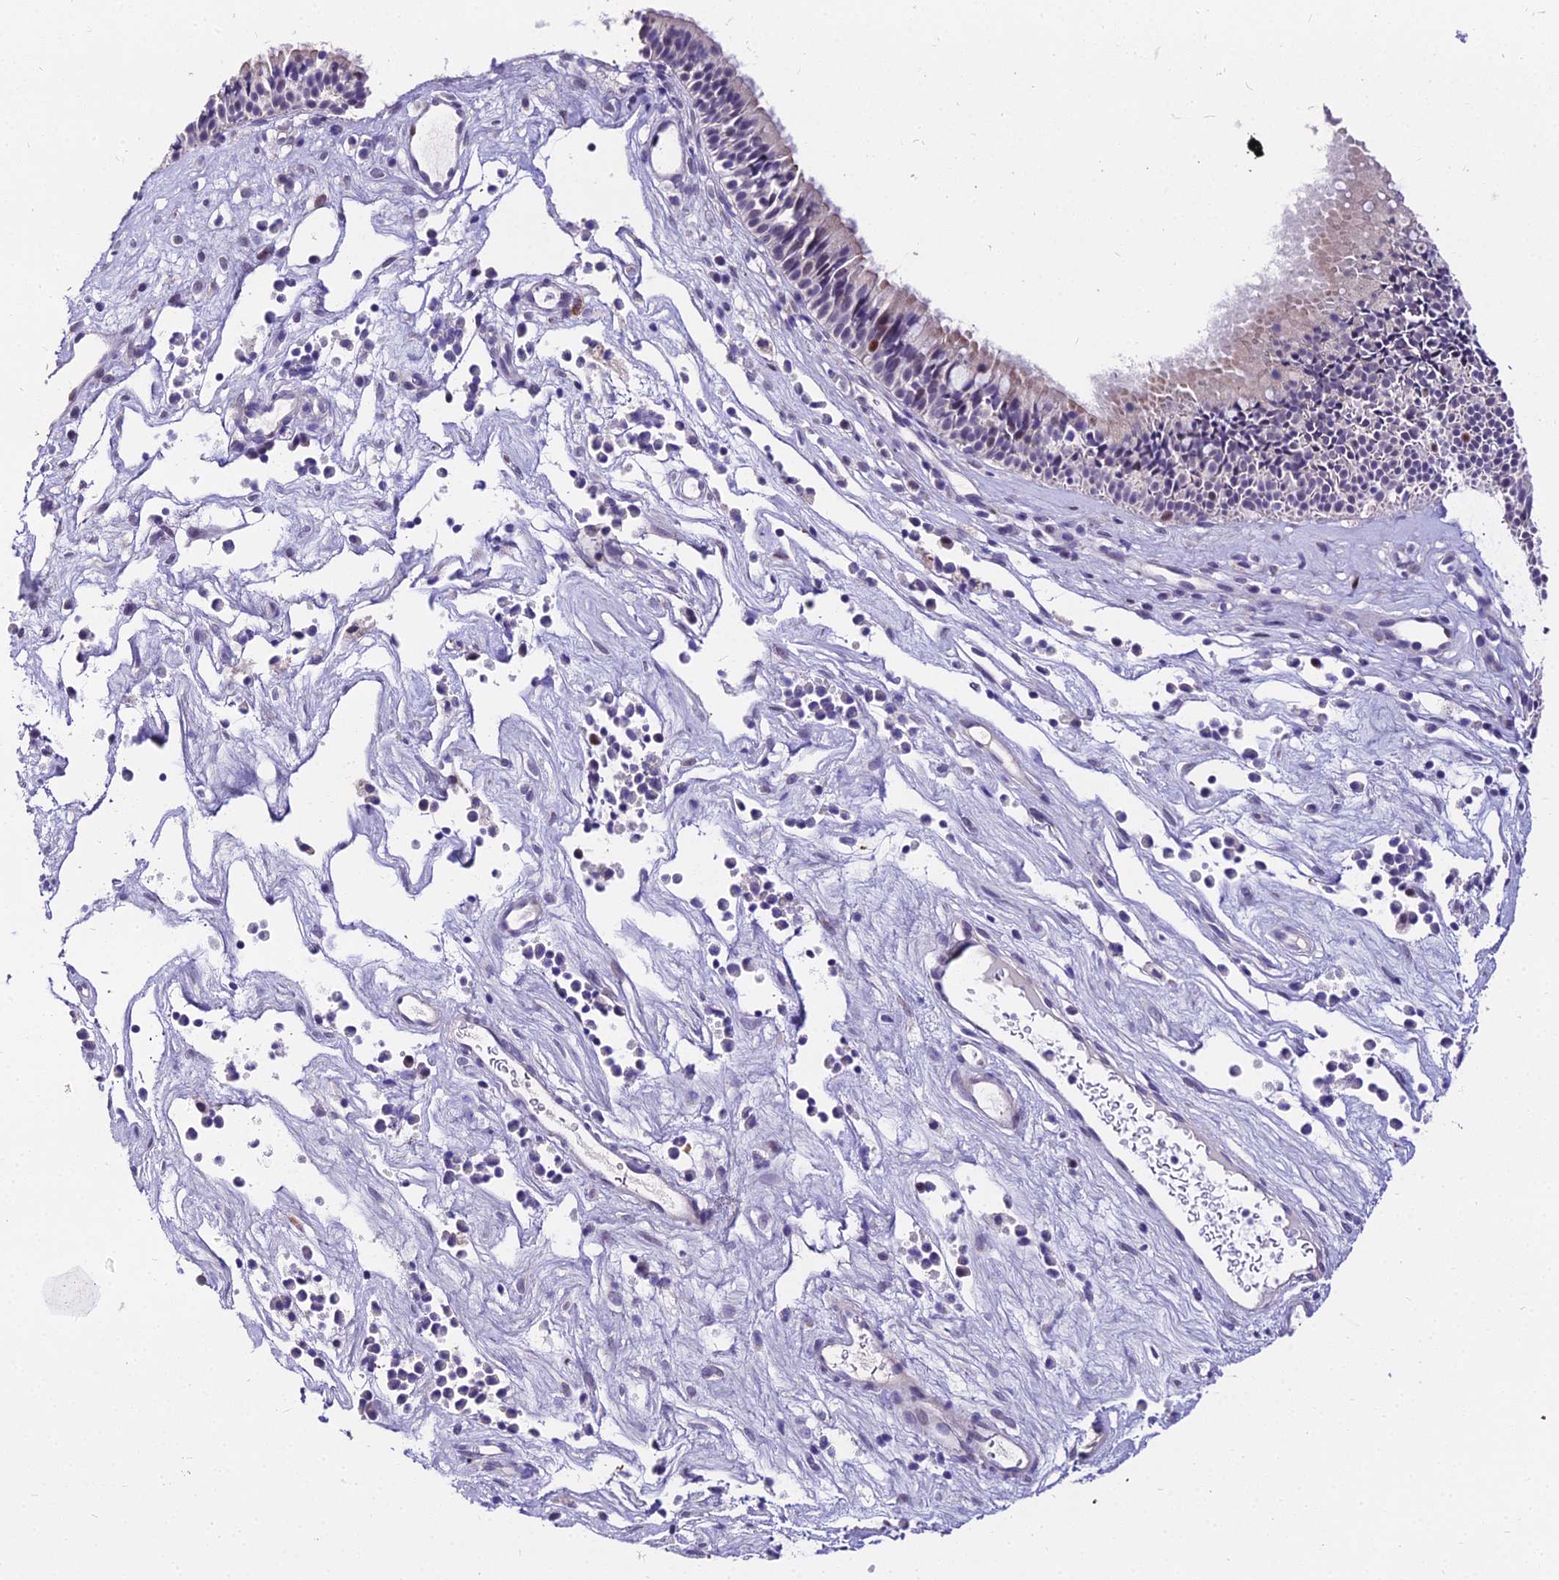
{"staining": {"intensity": "negative", "quantity": "none", "location": "none"}, "tissue": "nasopharynx", "cell_type": "Respiratory epithelial cells", "image_type": "normal", "snomed": [{"axis": "morphology", "description": "Normal tissue, NOS"}, {"axis": "morphology", "description": "Inflammation, NOS"}, {"axis": "morphology", "description": "Malignant melanoma, Metastatic site"}, {"axis": "topography", "description": "Nasopharynx"}], "caption": "The micrograph displays no significant positivity in respiratory epithelial cells of nasopharynx.", "gene": "TRIML2", "patient": {"sex": "male", "age": 70}}